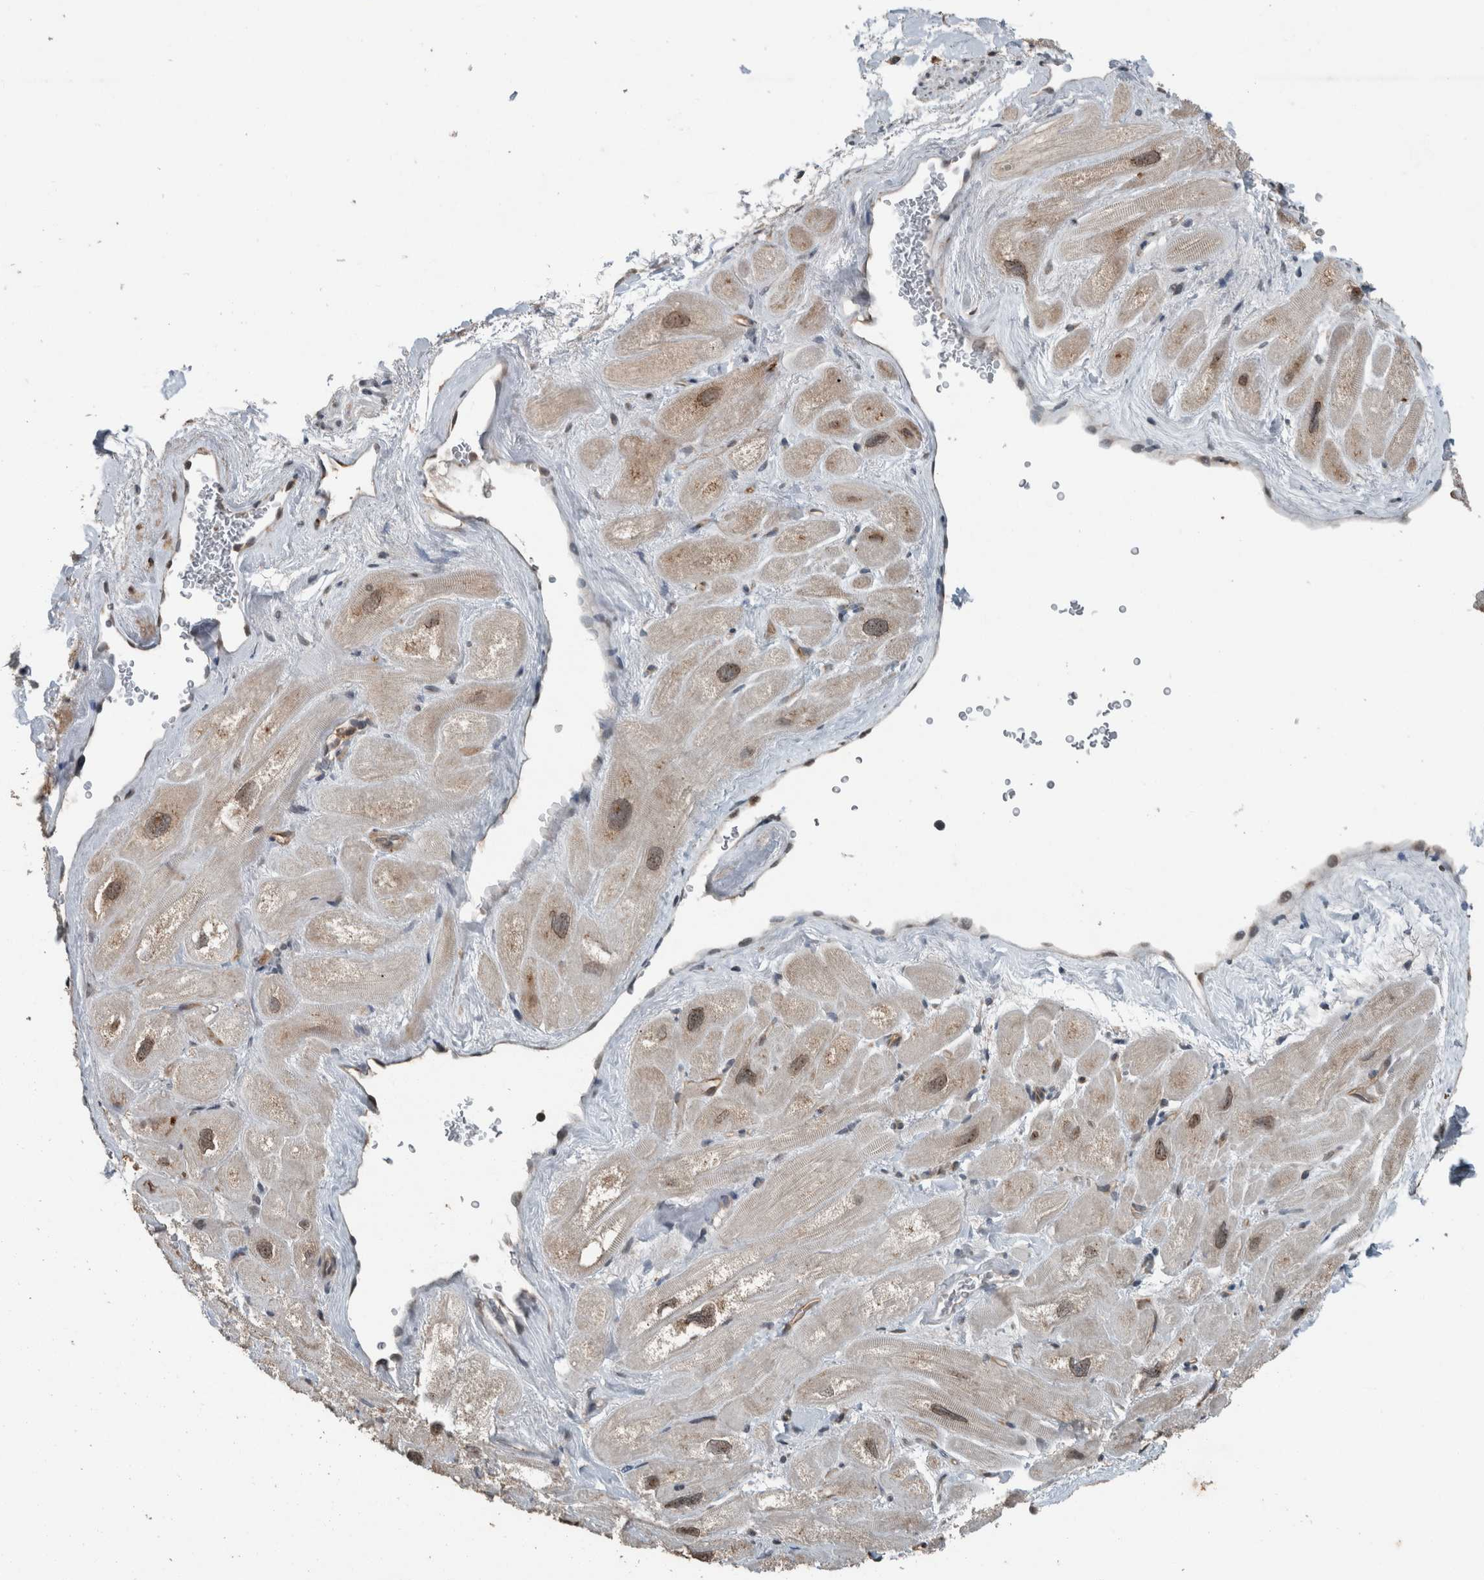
{"staining": {"intensity": "weak", "quantity": "25%-75%", "location": "cytoplasmic/membranous,nuclear"}, "tissue": "heart muscle", "cell_type": "Cardiomyocytes", "image_type": "normal", "snomed": [{"axis": "morphology", "description": "Normal tissue, NOS"}, {"axis": "topography", "description": "Heart"}], "caption": "A low amount of weak cytoplasmic/membranous,nuclear expression is appreciated in about 25%-75% of cardiomyocytes in unremarkable heart muscle.", "gene": "MYO1E", "patient": {"sex": "male", "age": 49}}